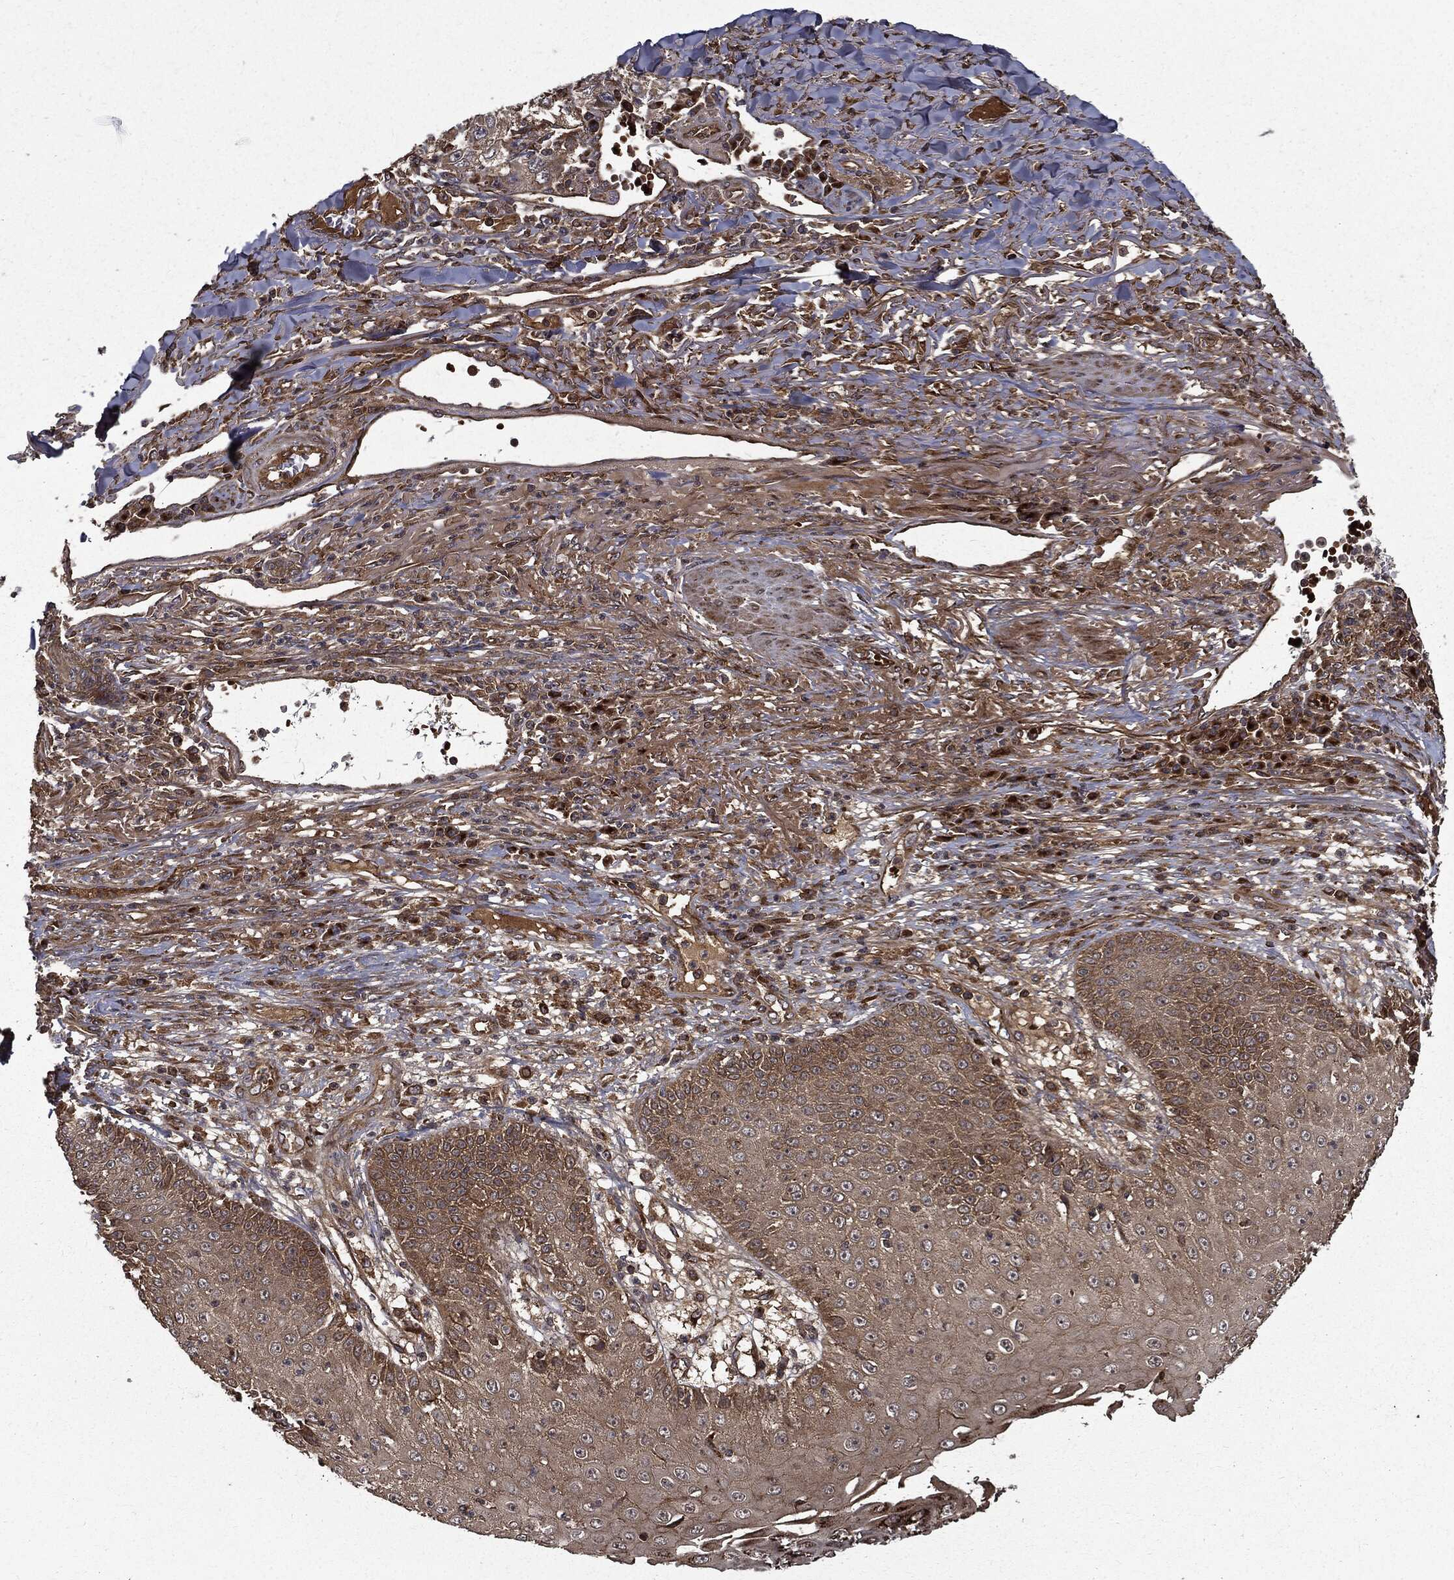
{"staining": {"intensity": "weak", "quantity": "25%-75%", "location": "cytoplasmic/membranous"}, "tissue": "skin cancer", "cell_type": "Tumor cells", "image_type": "cancer", "snomed": [{"axis": "morphology", "description": "Squamous cell carcinoma, NOS"}, {"axis": "topography", "description": "Skin"}], "caption": "IHC (DAB (3,3'-diaminobenzidine)) staining of skin cancer exhibits weak cytoplasmic/membranous protein staining in approximately 25%-75% of tumor cells. (DAB (3,3'-diaminobenzidine) IHC, brown staining for protein, blue staining for nuclei).", "gene": "HTT", "patient": {"sex": "male", "age": 82}}